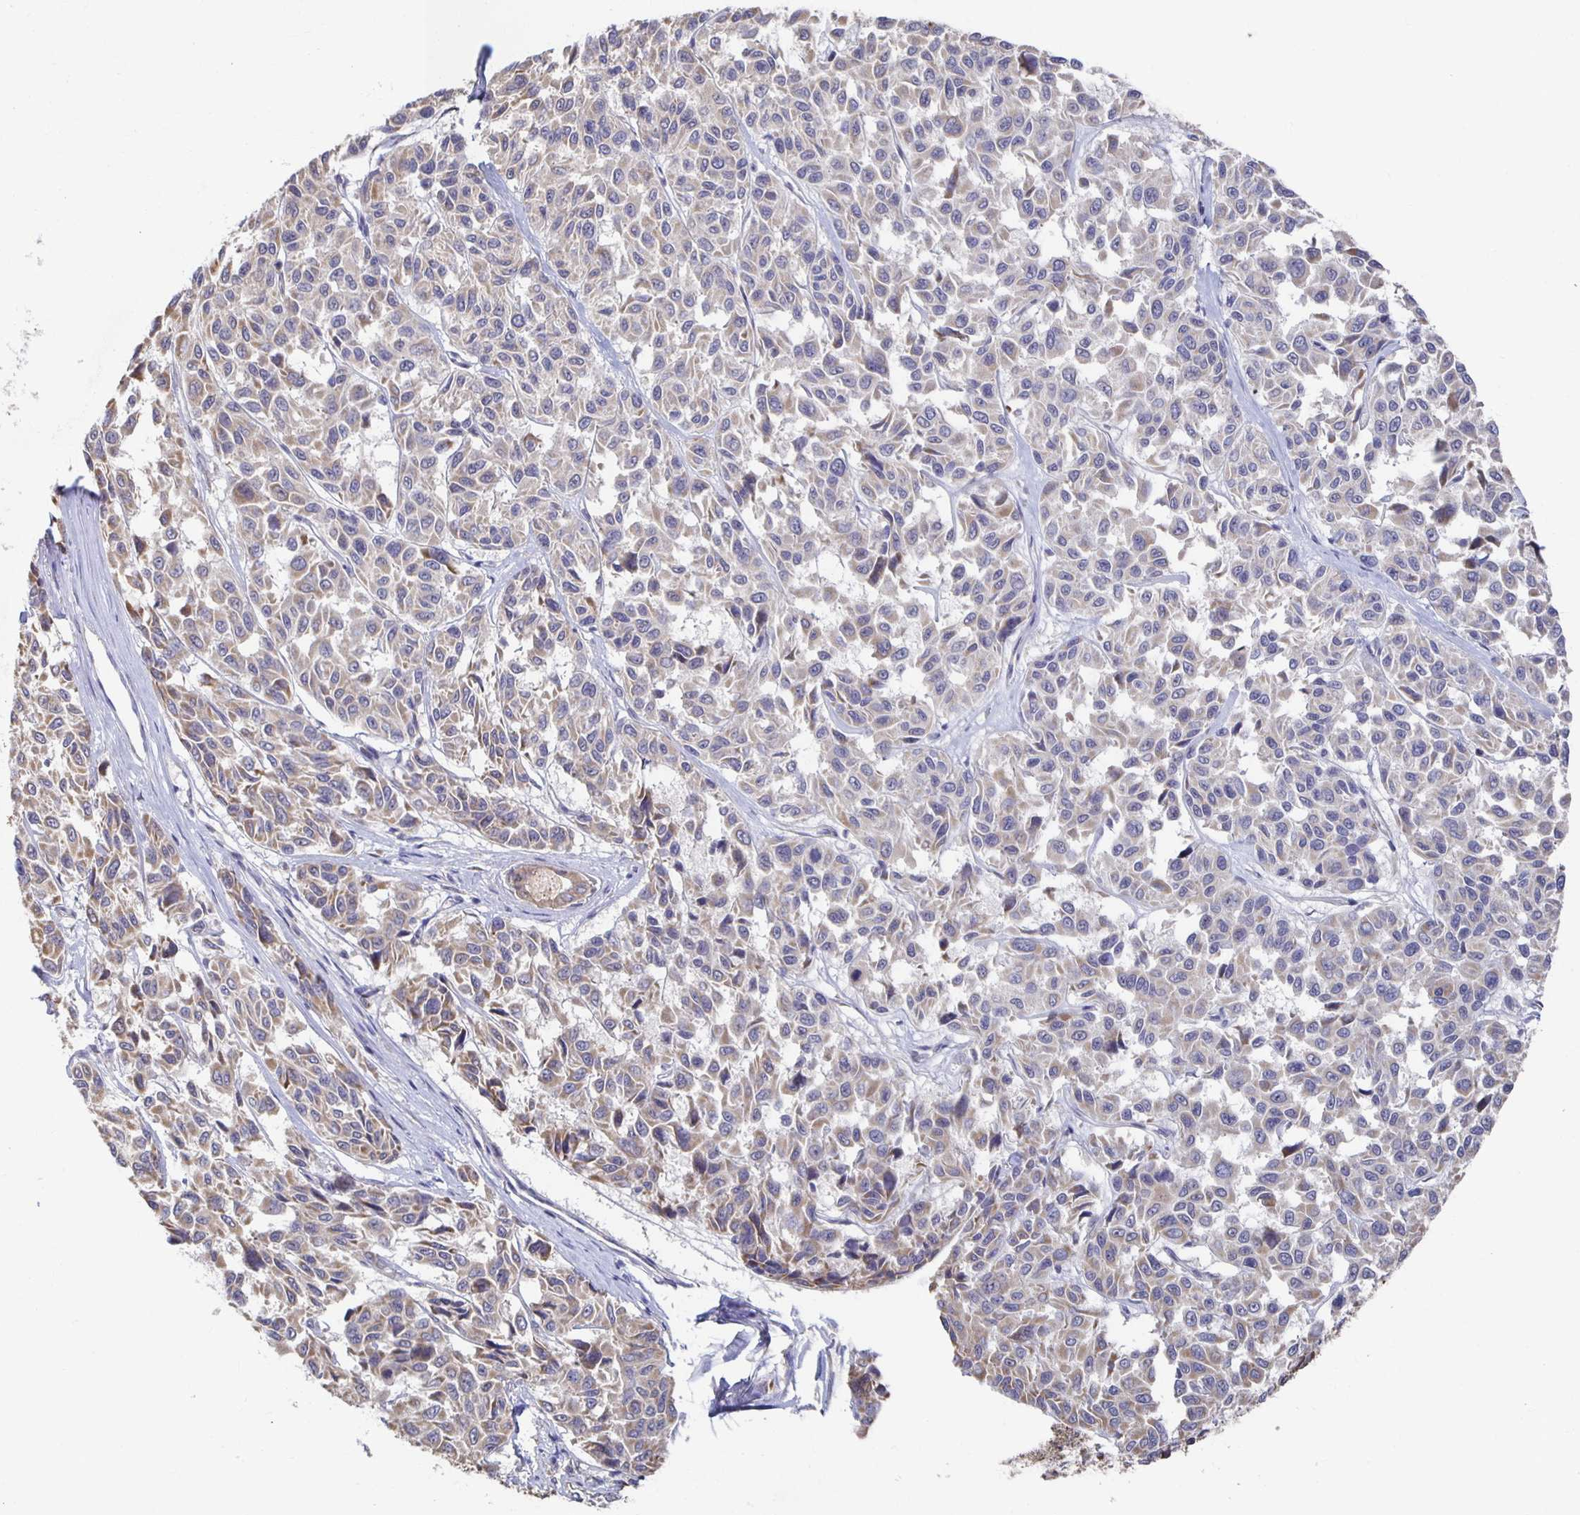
{"staining": {"intensity": "weak", "quantity": "<25%", "location": "cytoplasmic/membranous"}, "tissue": "melanoma", "cell_type": "Tumor cells", "image_type": "cancer", "snomed": [{"axis": "morphology", "description": "Malignant melanoma, NOS"}, {"axis": "topography", "description": "Skin"}], "caption": "Immunohistochemical staining of melanoma exhibits no significant staining in tumor cells.", "gene": "NKX2-8", "patient": {"sex": "female", "age": 66}}